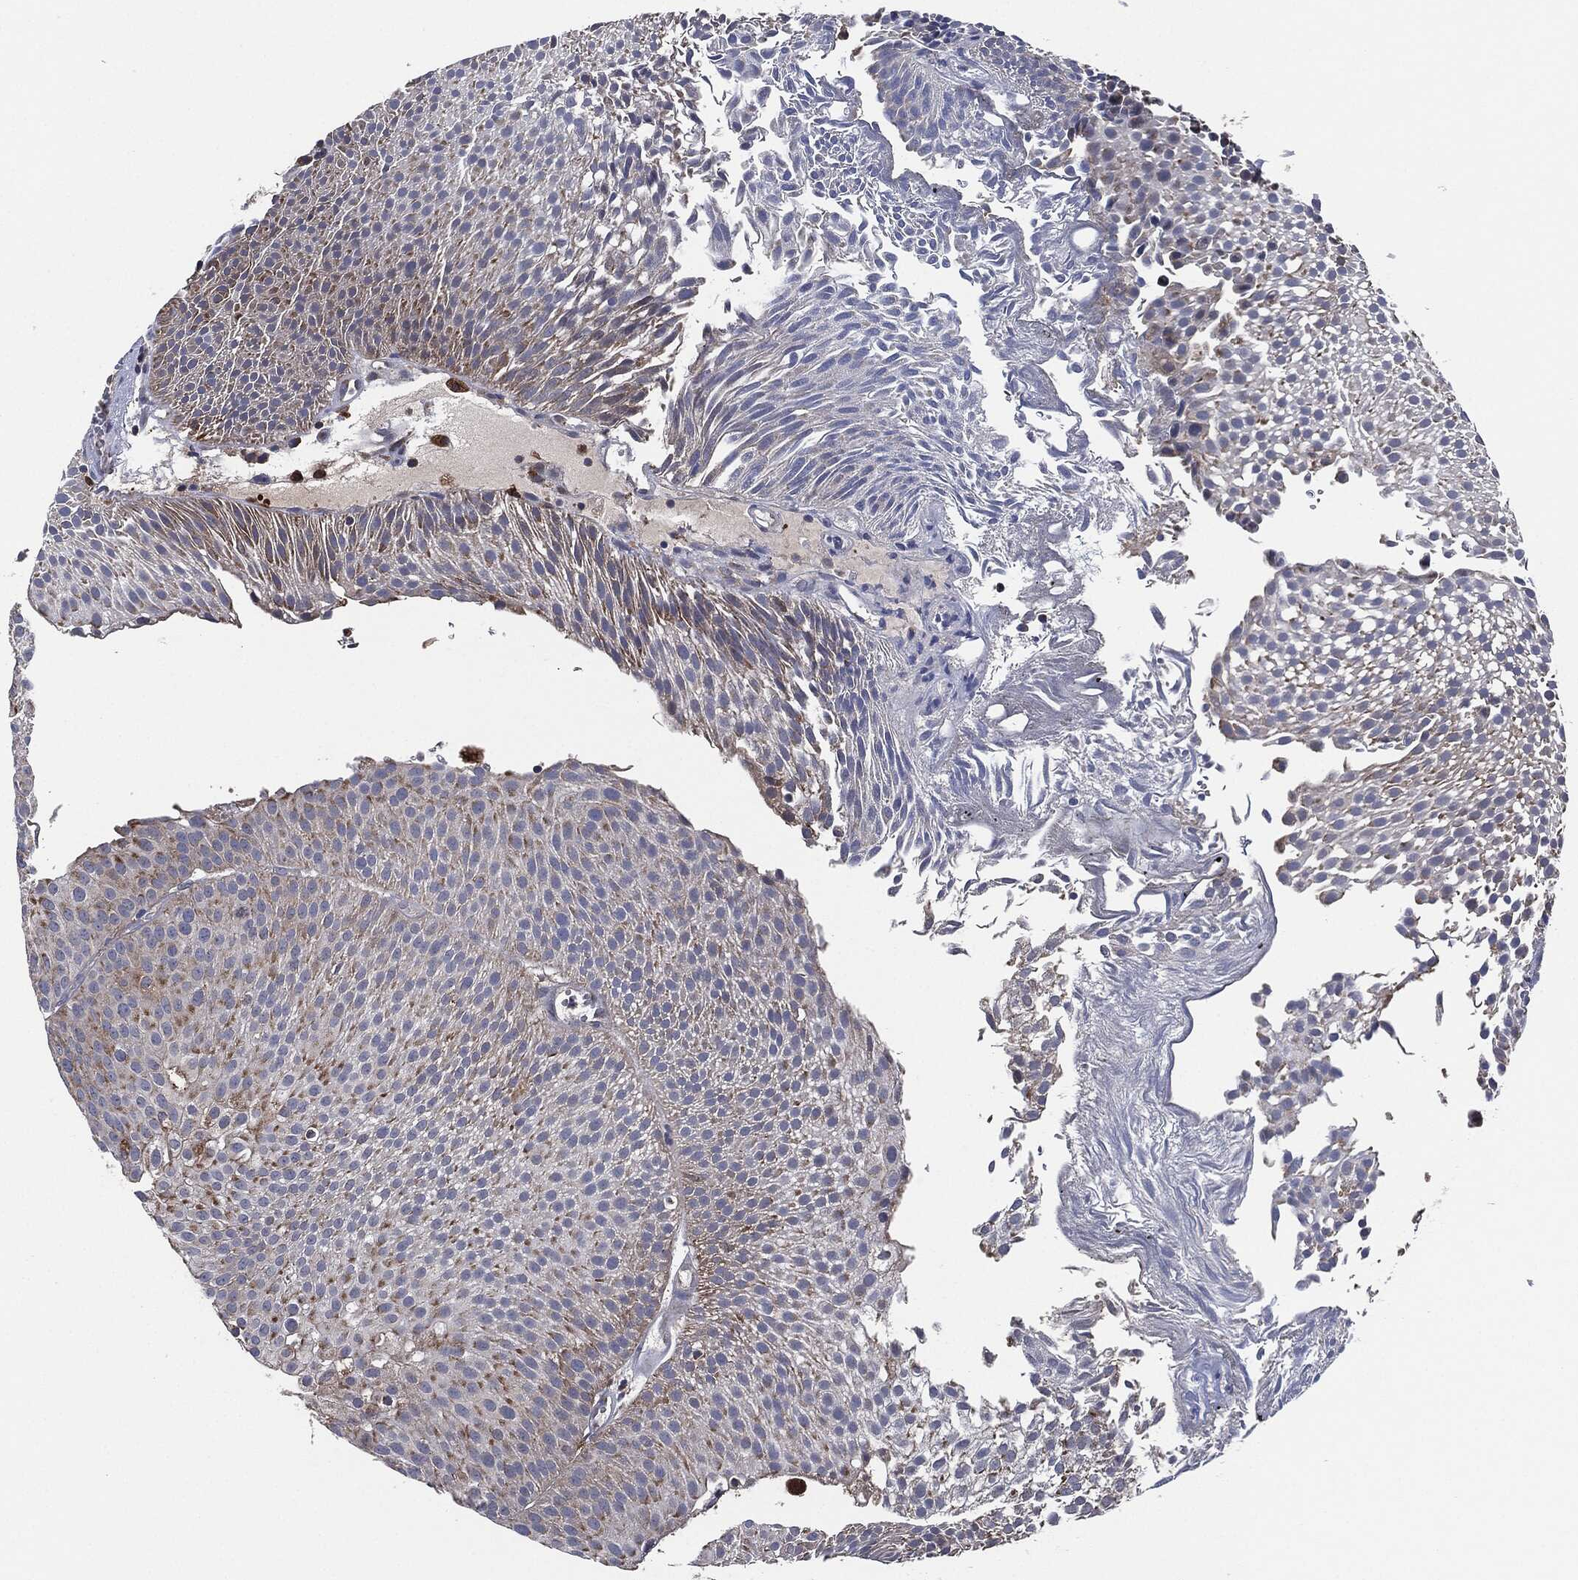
{"staining": {"intensity": "moderate", "quantity": "<25%", "location": "cytoplasmic/membranous"}, "tissue": "urothelial cancer", "cell_type": "Tumor cells", "image_type": "cancer", "snomed": [{"axis": "morphology", "description": "Urothelial carcinoma, Low grade"}, {"axis": "topography", "description": "Urinary bladder"}], "caption": "Urothelial cancer stained for a protein displays moderate cytoplasmic/membranous positivity in tumor cells.", "gene": "TMEM11", "patient": {"sex": "male", "age": 65}}